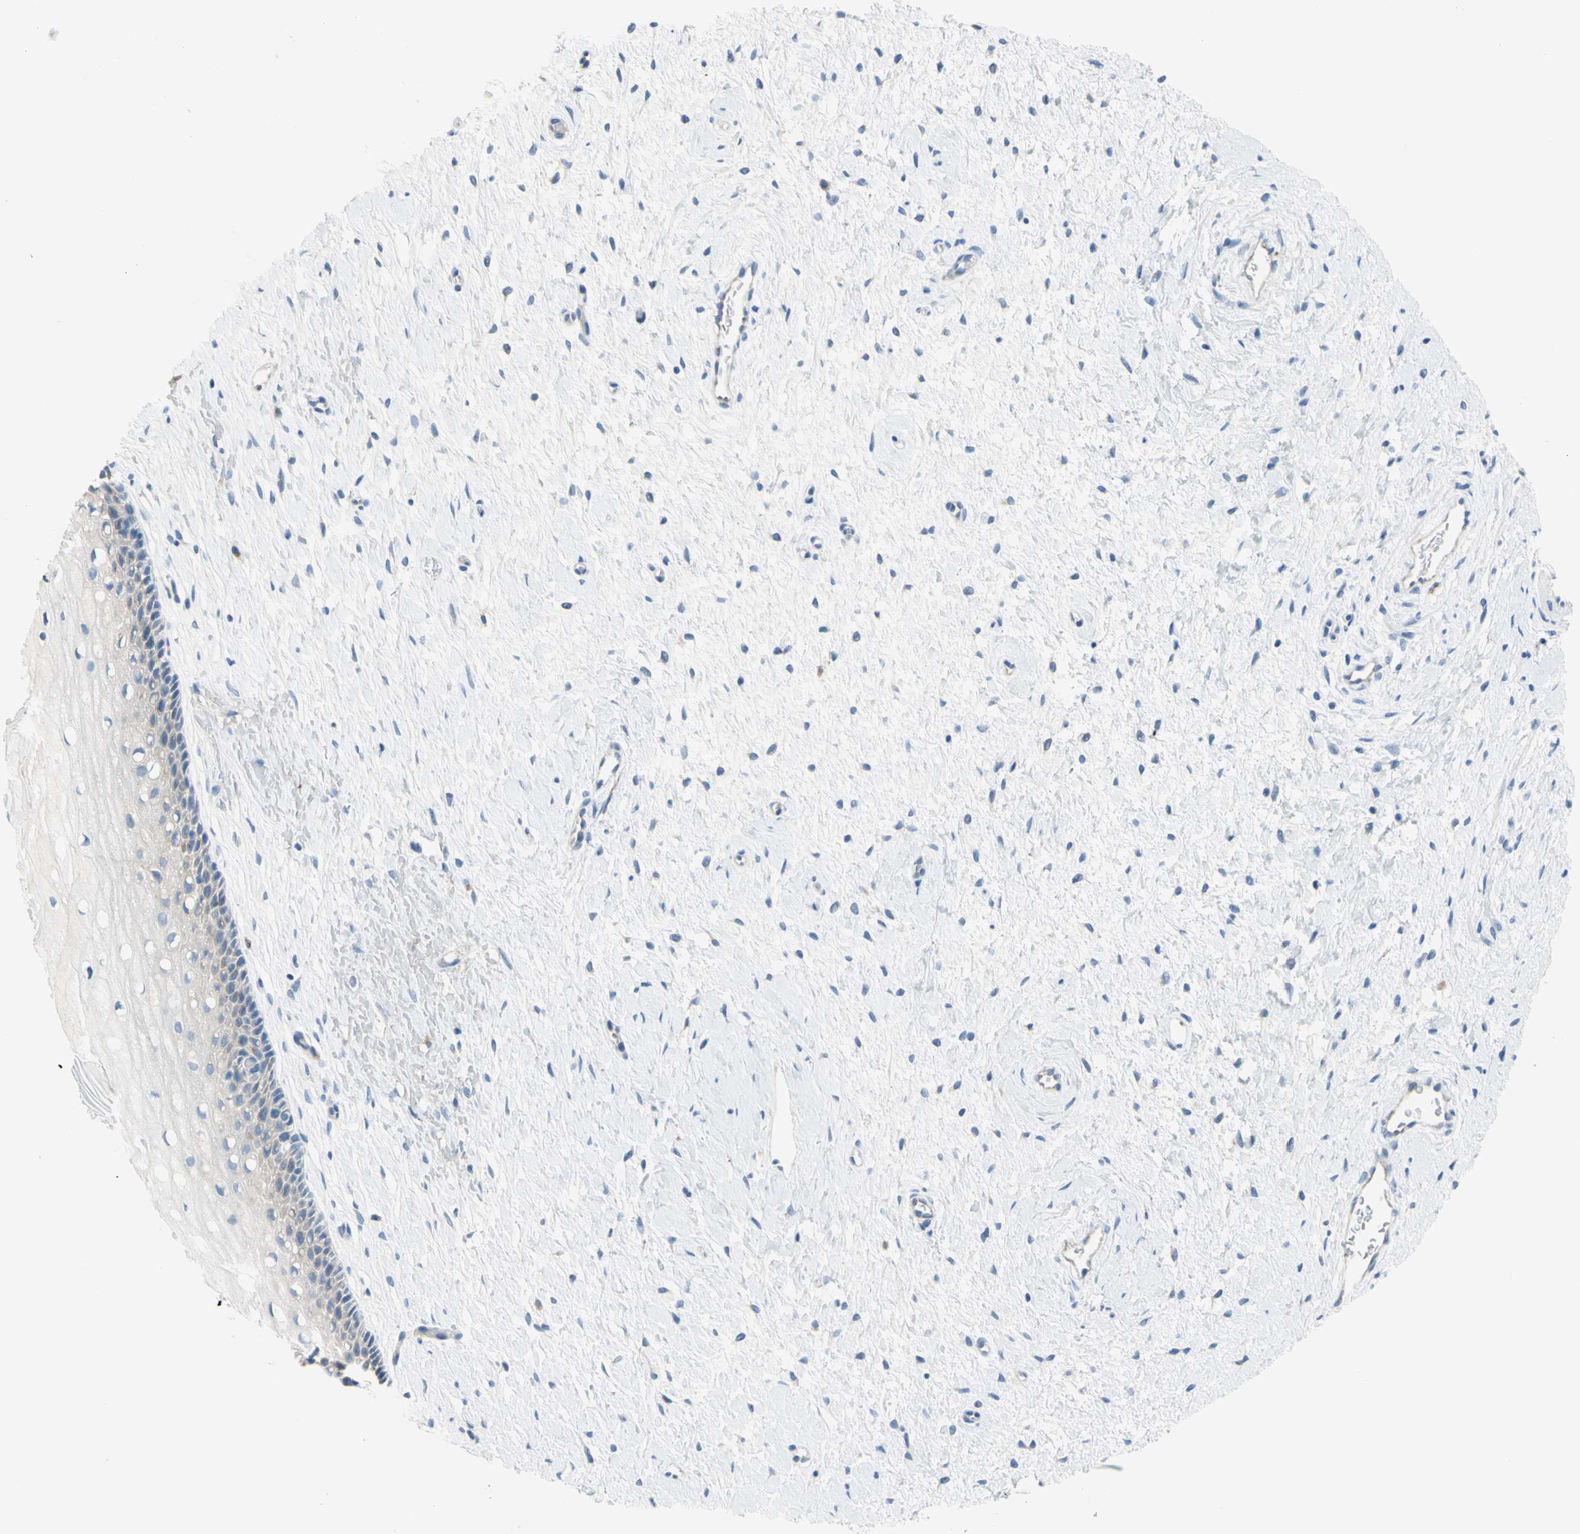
{"staining": {"intensity": "weak", "quantity": ">75%", "location": "cytoplasmic/membranous"}, "tissue": "cervix", "cell_type": "Glandular cells", "image_type": "normal", "snomed": [{"axis": "morphology", "description": "Normal tissue, NOS"}, {"axis": "topography", "description": "Cervix"}], "caption": "The histopathology image reveals immunohistochemical staining of normal cervix. There is weak cytoplasmic/membranous positivity is present in about >75% of glandular cells.", "gene": "FRMD4B", "patient": {"sex": "female", "age": 39}}